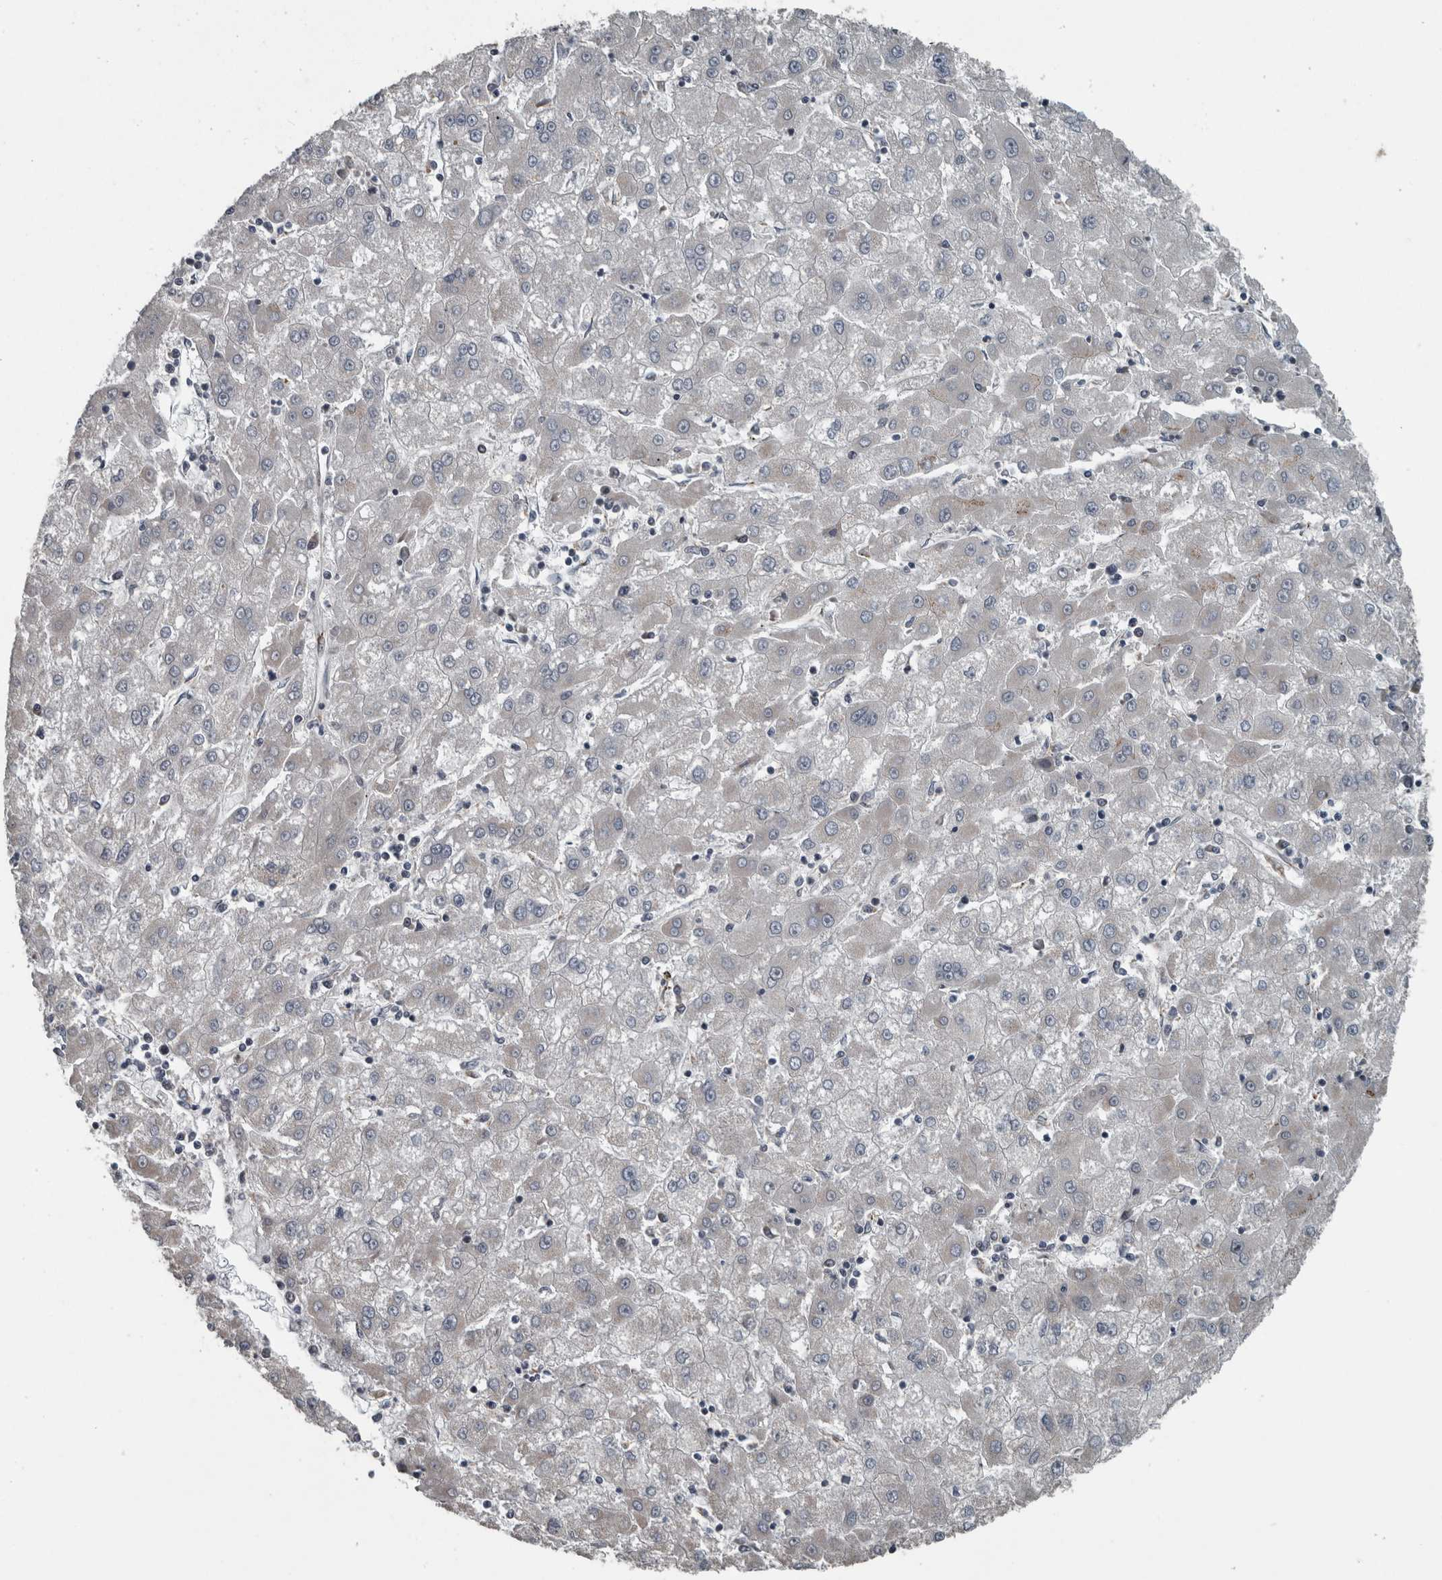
{"staining": {"intensity": "negative", "quantity": "none", "location": "none"}, "tissue": "liver cancer", "cell_type": "Tumor cells", "image_type": "cancer", "snomed": [{"axis": "morphology", "description": "Carcinoma, Hepatocellular, NOS"}, {"axis": "topography", "description": "Liver"}], "caption": "There is no significant positivity in tumor cells of liver cancer. (DAB (3,3'-diaminobenzidine) immunohistochemistry (IHC), high magnification).", "gene": "ZNF345", "patient": {"sex": "male", "age": 72}}